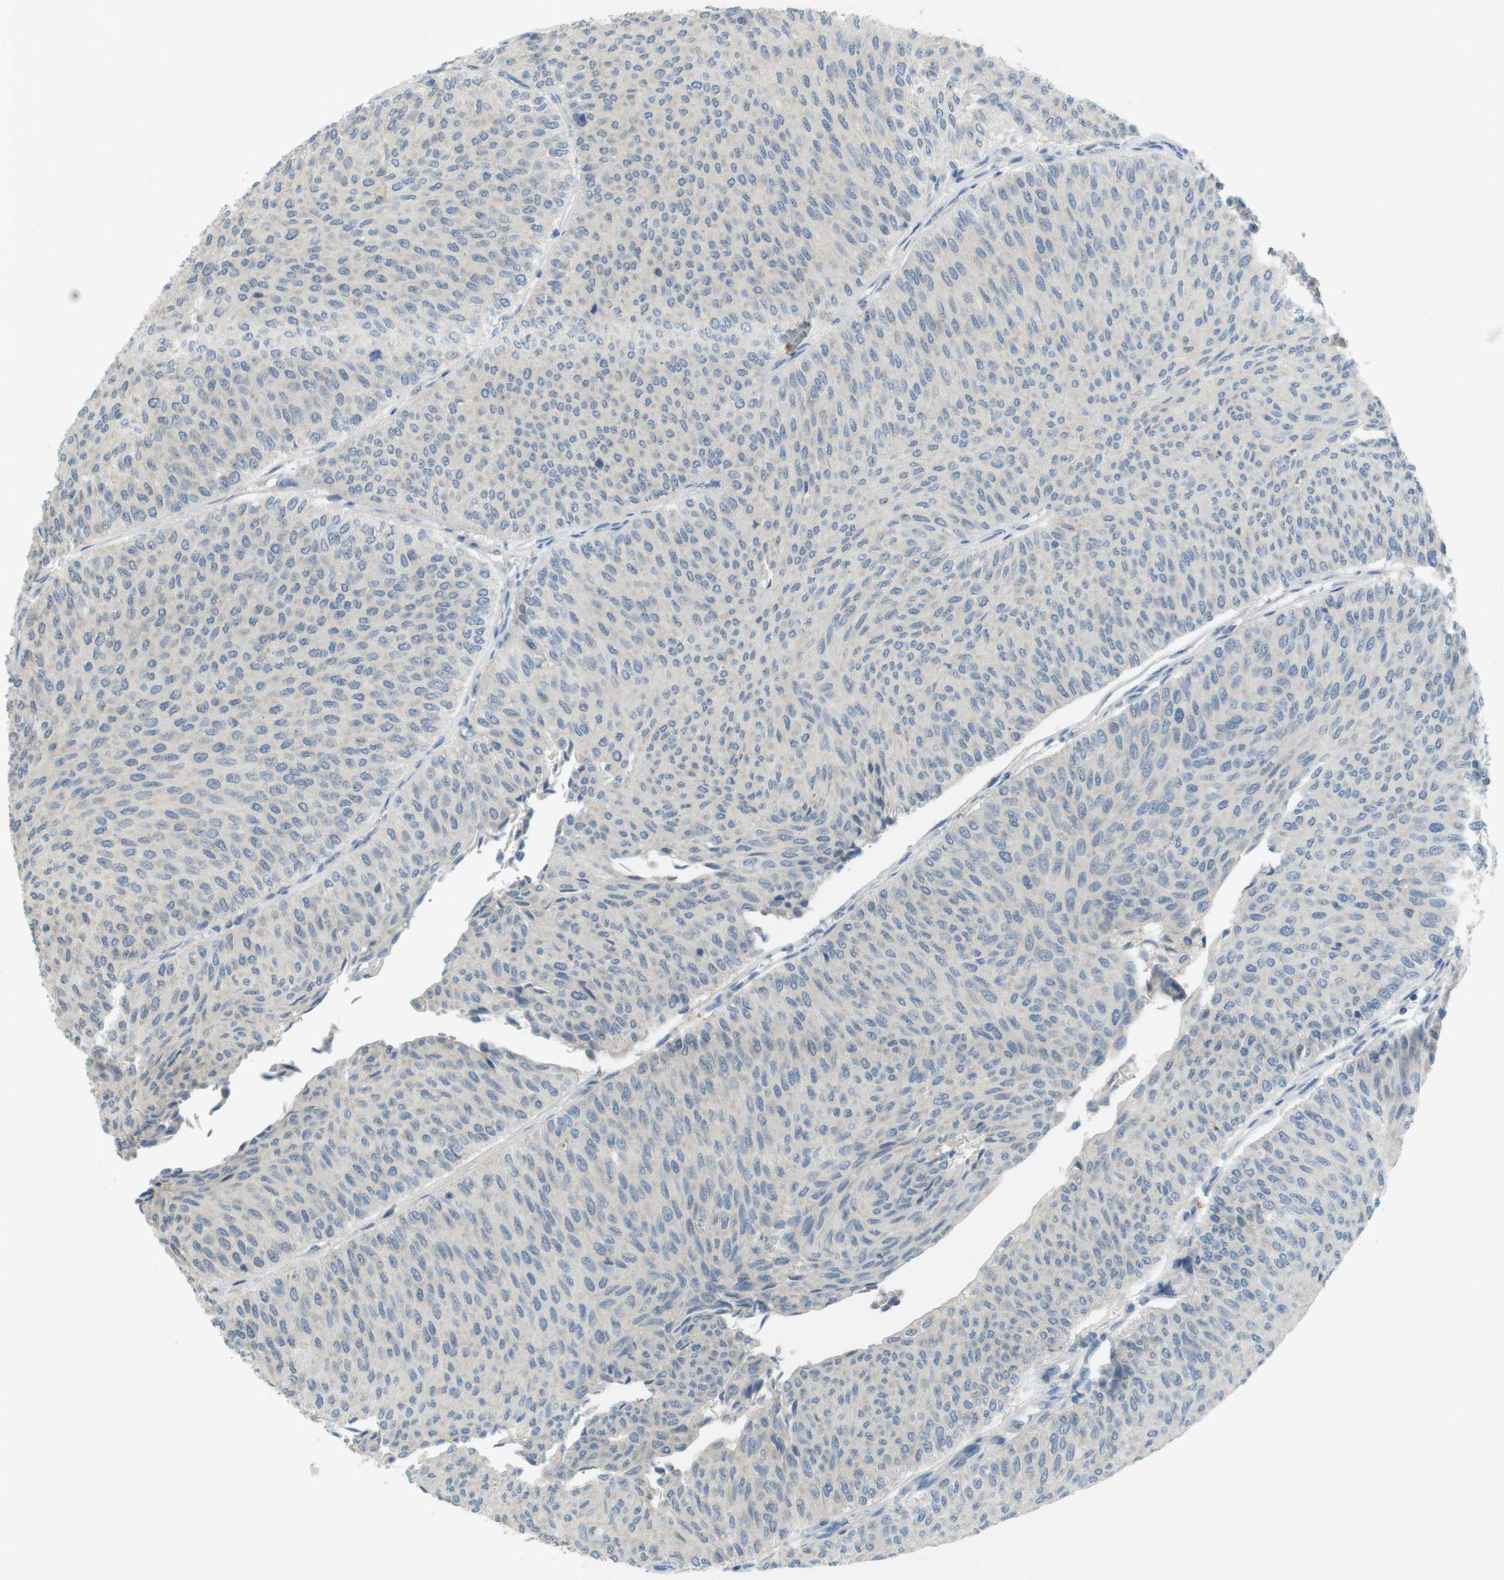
{"staining": {"intensity": "negative", "quantity": "none", "location": "none"}, "tissue": "urothelial cancer", "cell_type": "Tumor cells", "image_type": "cancer", "snomed": [{"axis": "morphology", "description": "Urothelial carcinoma, Low grade"}, {"axis": "topography", "description": "Urinary bladder"}], "caption": "High power microscopy micrograph of an IHC photomicrograph of urothelial cancer, revealing no significant positivity in tumor cells. Nuclei are stained in blue.", "gene": "UGT8", "patient": {"sex": "male", "age": 78}}